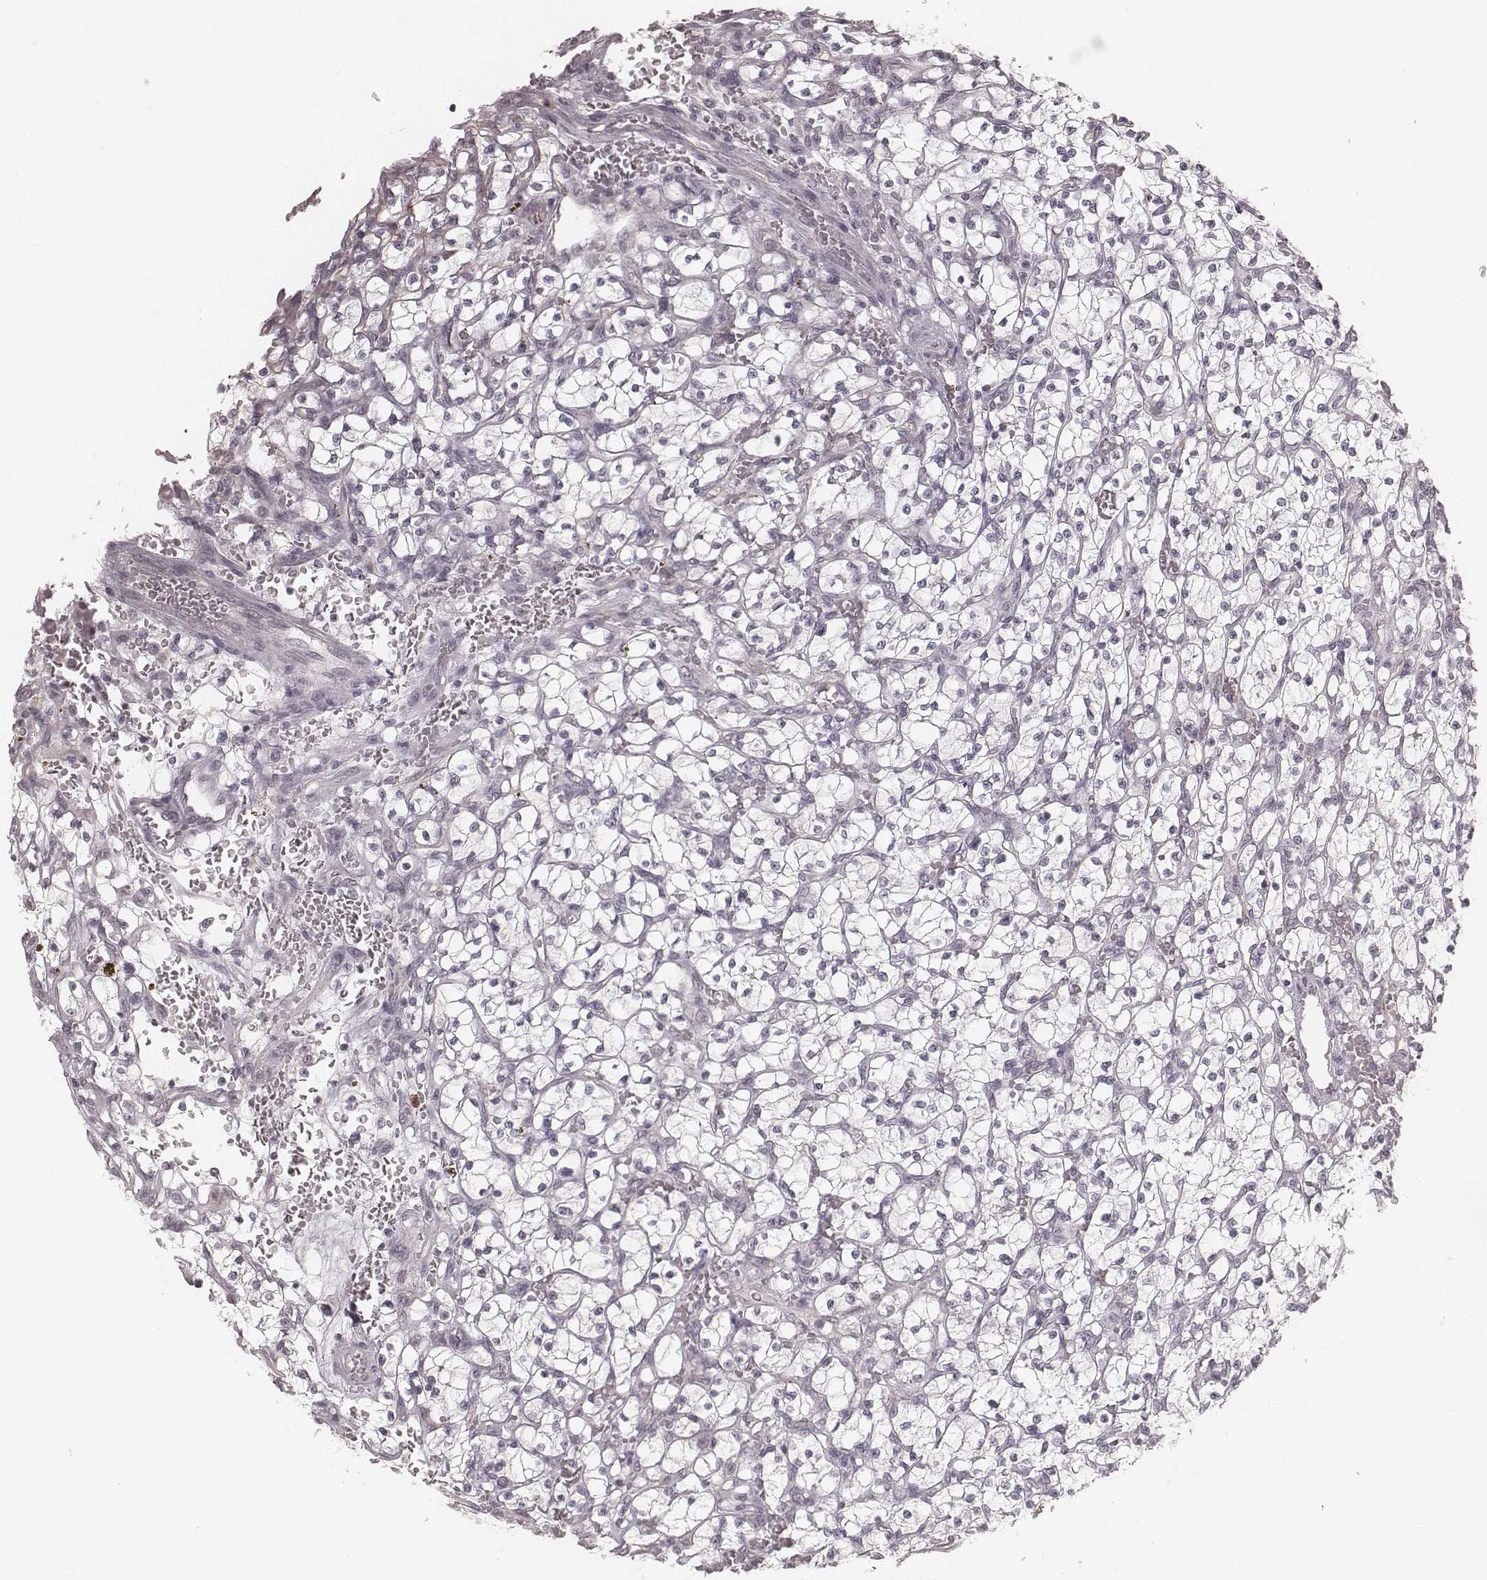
{"staining": {"intensity": "negative", "quantity": "none", "location": "none"}, "tissue": "renal cancer", "cell_type": "Tumor cells", "image_type": "cancer", "snomed": [{"axis": "morphology", "description": "Adenocarcinoma, NOS"}, {"axis": "topography", "description": "Kidney"}], "caption": "Tumor cells show no significant protein expression in adenocarcinoma (renal).", "gene": "KITLG", "patient": {"sex": "female", "age": 64}}